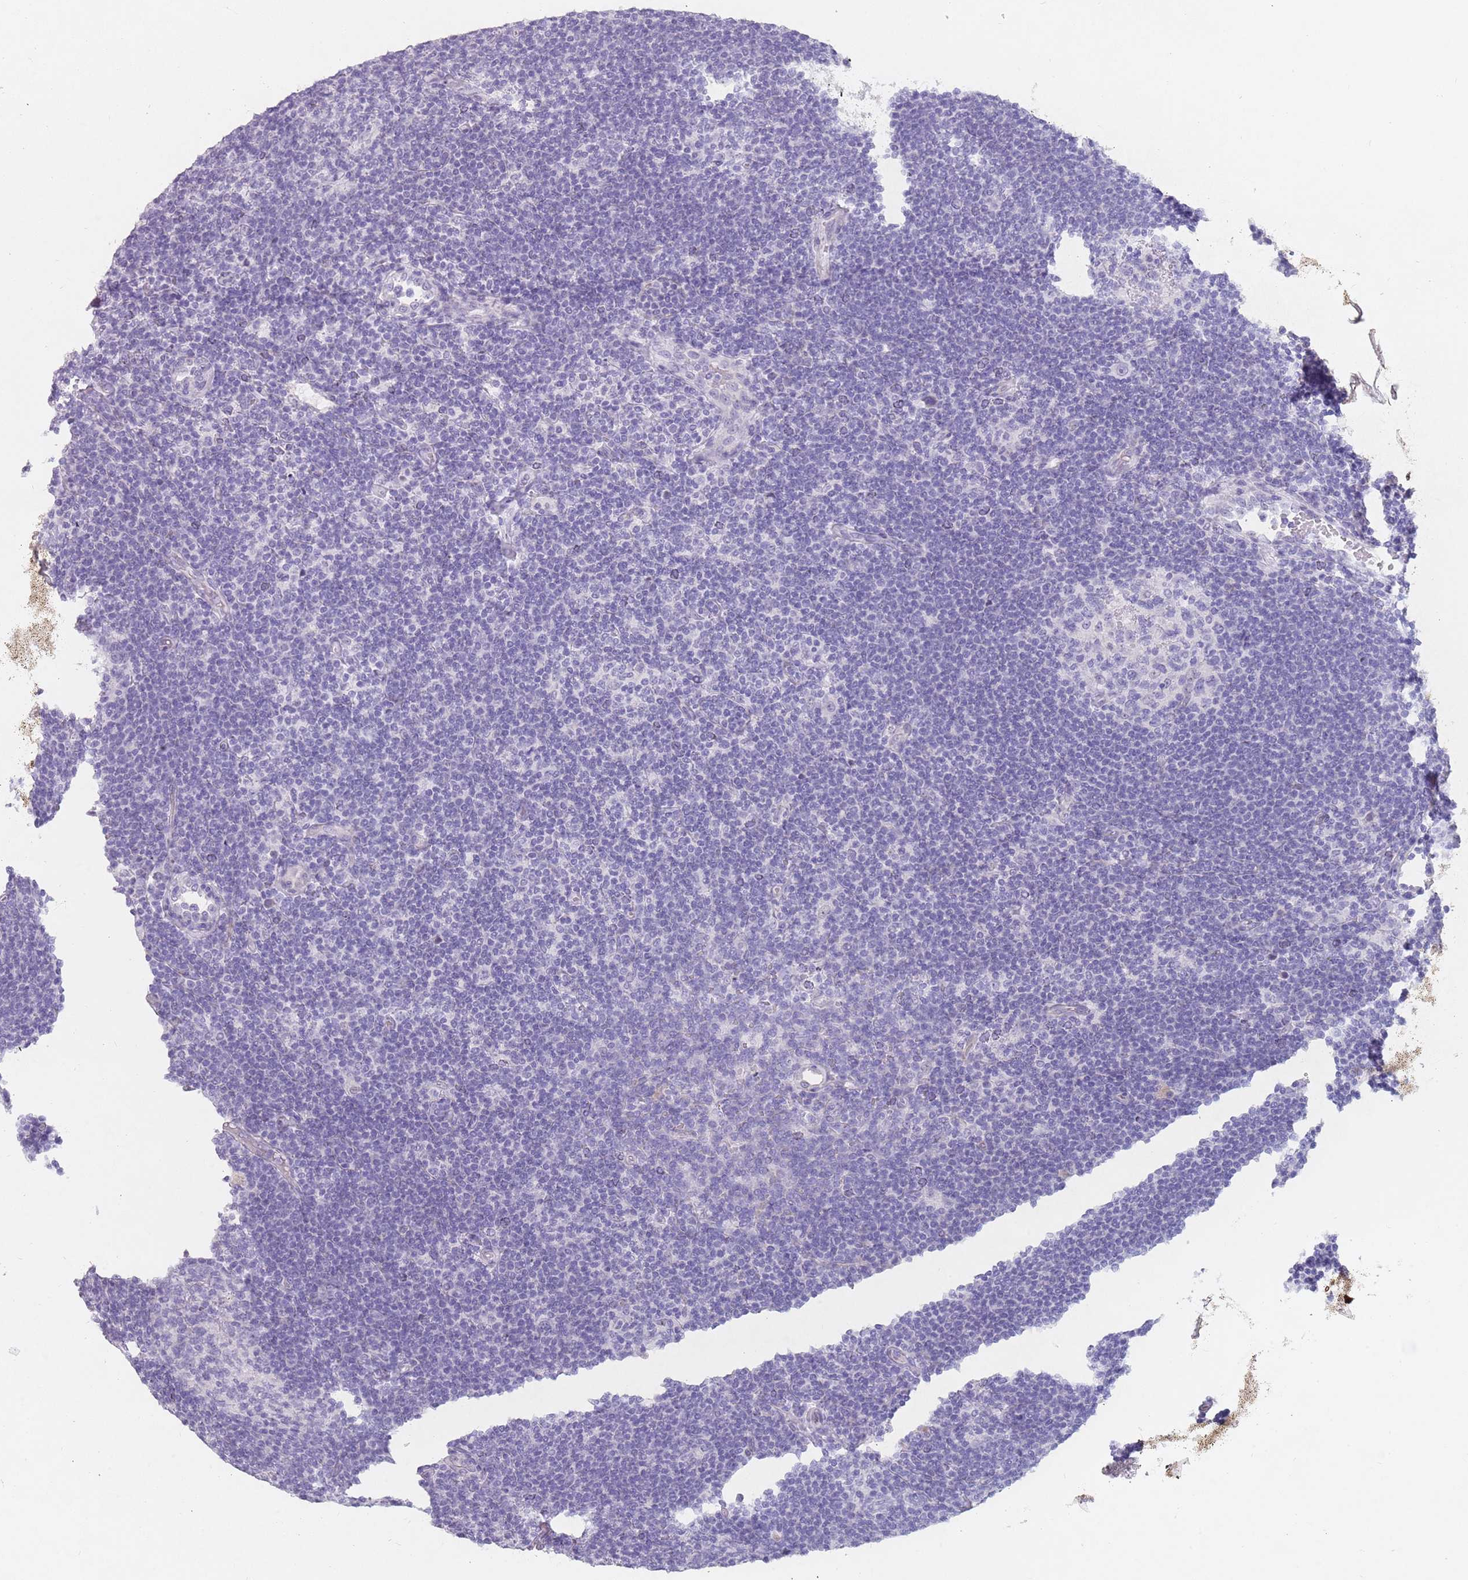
{"staining": {"intensity": "negative", "quantity": "none", "location": "none"}, "tissue": "lymphoma", "cell_type": "Tumor cells", "image_type": "cancer", "snomed": [{"axis": "morphology", "description": "Hodgkin's disease, NOS"}, {"axis": "topography", "description": "Lymph node"}], "caption": "The immunohistochemistry (IHC) image has no significant staining in tumor cells of lymphoma tissue.", "gene": "DDX4", "patient": {"sex": "female", "age": 57}}